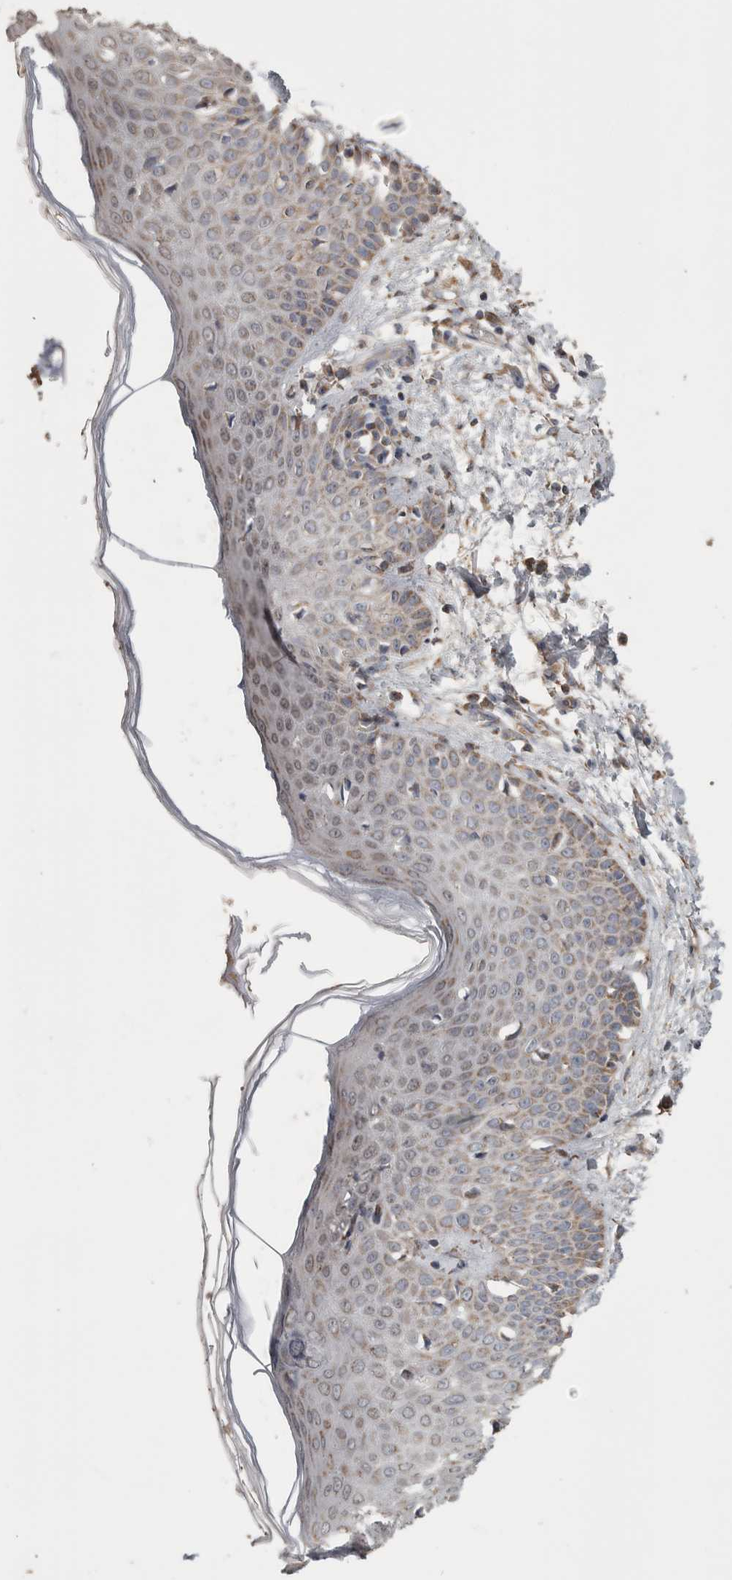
{"staining": {"intensity": "weak", "quantity": ">75%", "location": "cytoplasmic/membranous"}, "tissue": "skin", "cell_type": "Fibroblasts", "image_type": "normal", "snomed": [{"axis": "morphology", "description": "Normal tissue, NOS"}, {"axis": "morphology", "description": "Inflammation, NOS"}, {"axis": "topography", "description": "Skin"}], "caption": "The histopathology image reveals a brown stain indicating the presence of a protein in the cytoplasmic/membranous of fibroblasts in skin. Immunohistochemistry (ihc) stains the protein of interest in brown and the nuclei are stained blue.", "gene": "SCO1", "patient": {"sex": "female", "age": 44}}